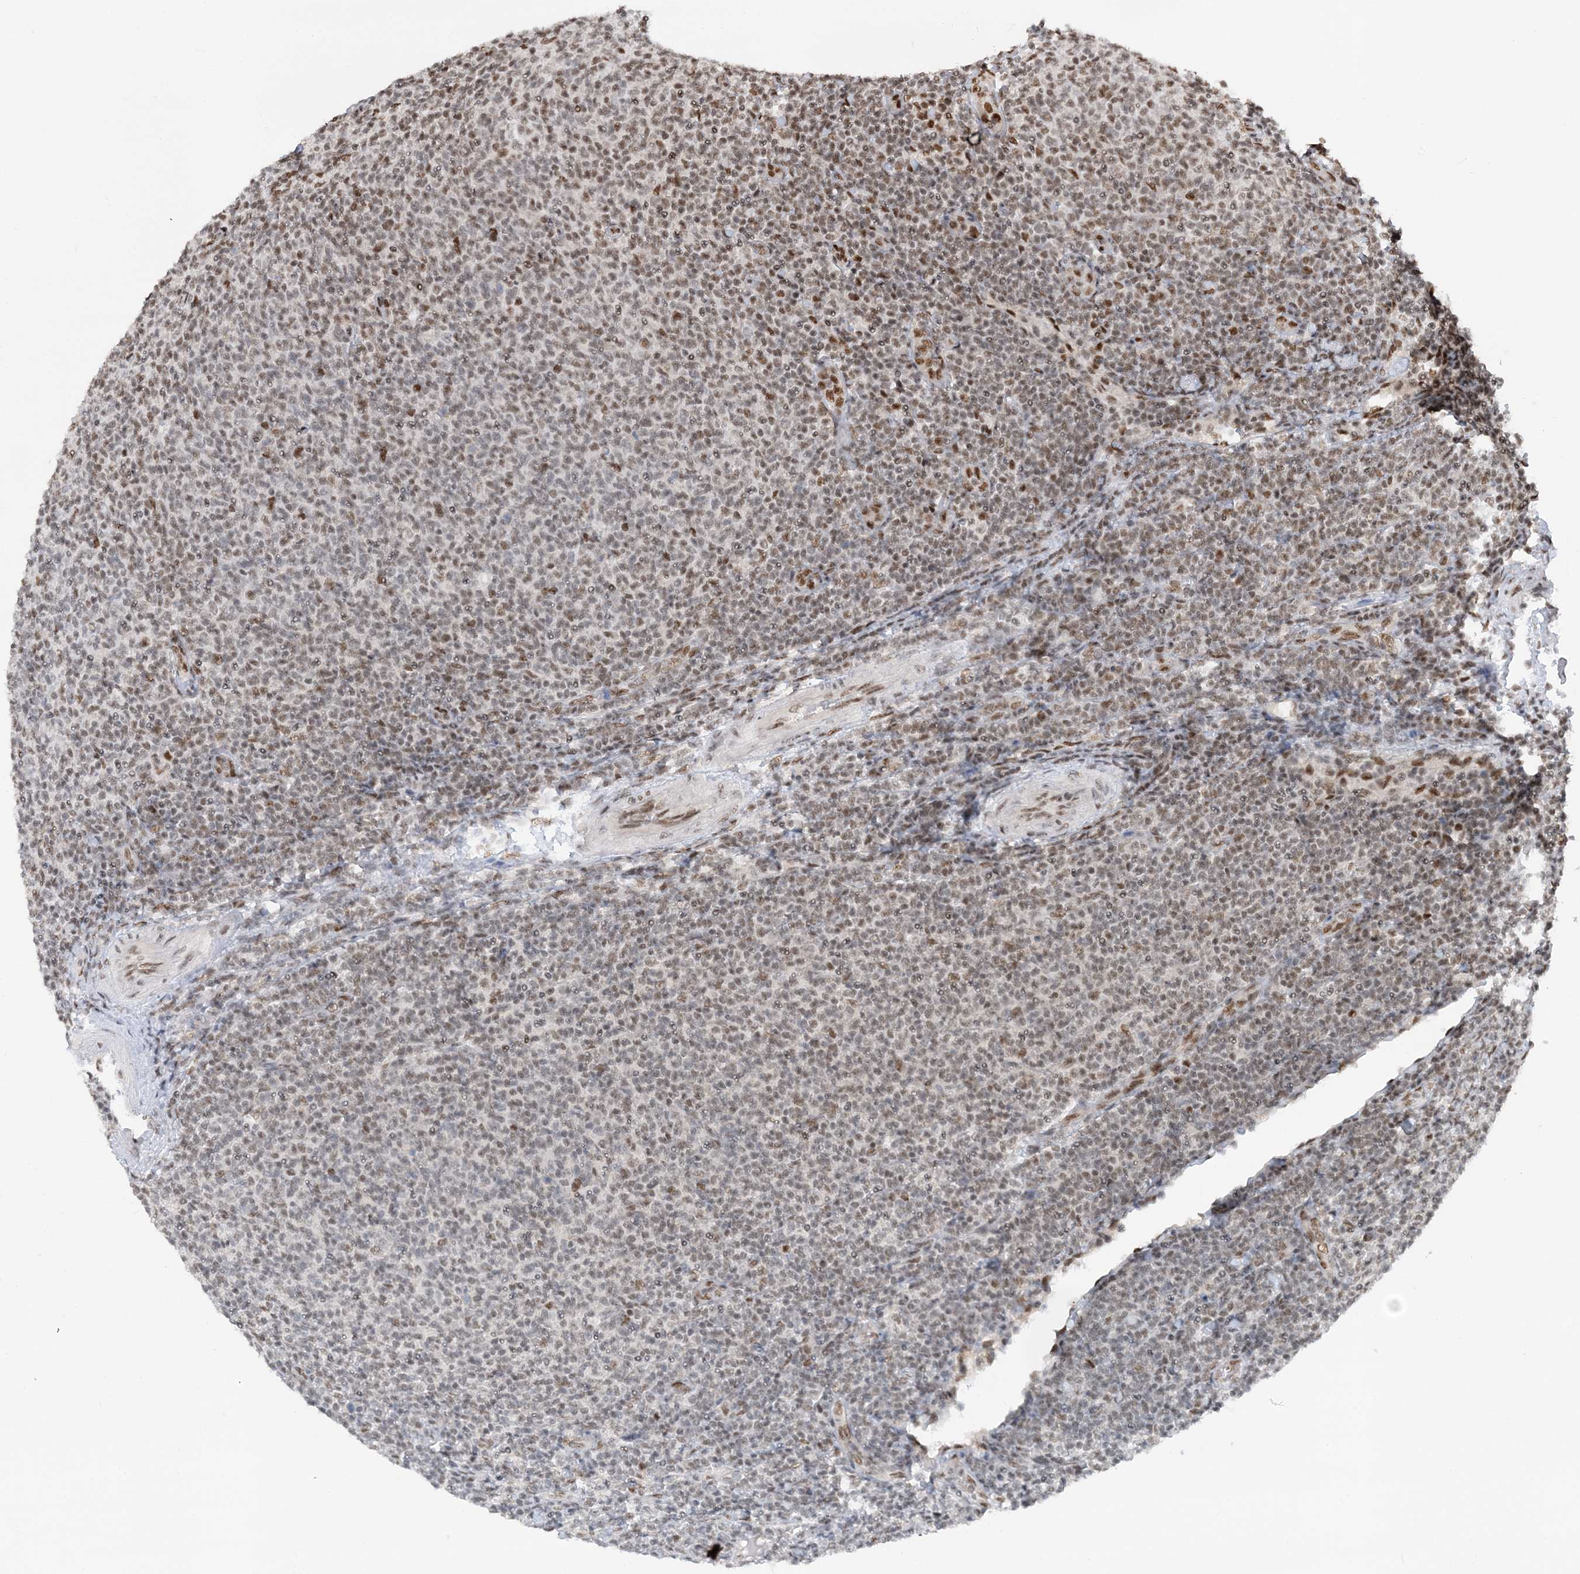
{"staining": {"intensity": "moderate", "quantity": "25%-75%", "location": "nuclear"}, "tissue": "lymphoma", "cell_type": "Tumor cells", "image_type": "cancer", "snomed": [{"axis": "morphology", "description": "Malignant lymphoma, non-Hodgkin's type, Low grade"}, {"axis": "topography", "description": "Lymph node"}], "caption": "Malignant lymphoma, non-Hodgkin's type (low-grade) was stained to show a protein in brown. There is medium levels of moderate nuclear expression in approximately 25%-75% of tumor cells.", "gene": "SEPHS1", "patient": {"sex": "male", "age": 66}}